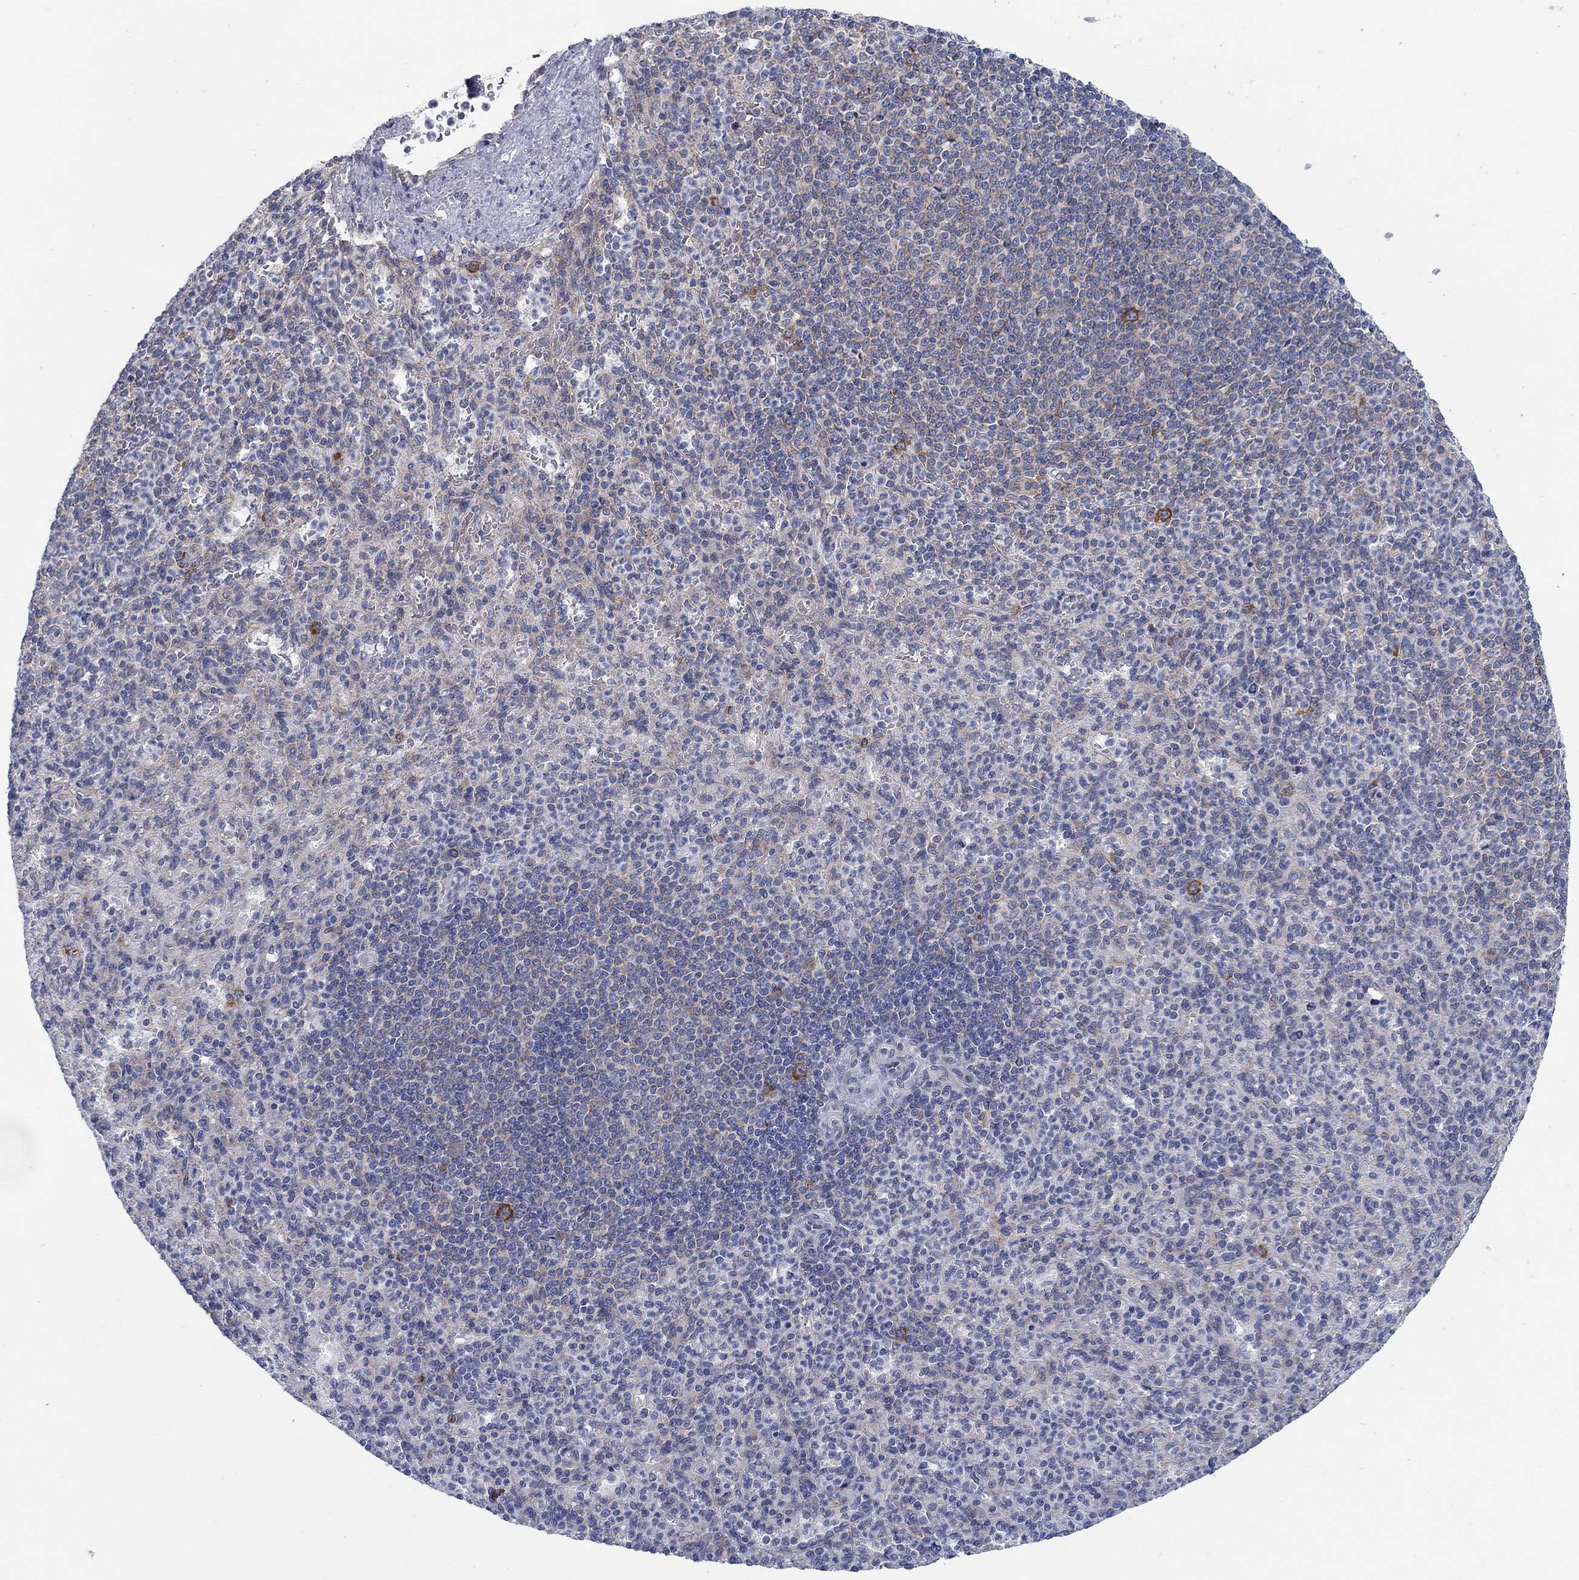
{"staining": {"intensity": "strong", "quantity": "<25%", "location": "cytoplasmic/membranous"}, "tissue": "spleen", "cell_type": "Cells in red pulp", "image_type": "normal", "snomed": [{"axis": "morphology", "description": "Normal tissue, NOS"}, {"axis": "topography", "description": "Spleen"}], "caption": "Brown immunohistochemical staining in benign human spleen demonstrates strong cytoplasmic/membranous expression in approximately <25% of cells in red pulp.", "gene": "TMEM59", "patient": {"sex": "female", "age": 74}}